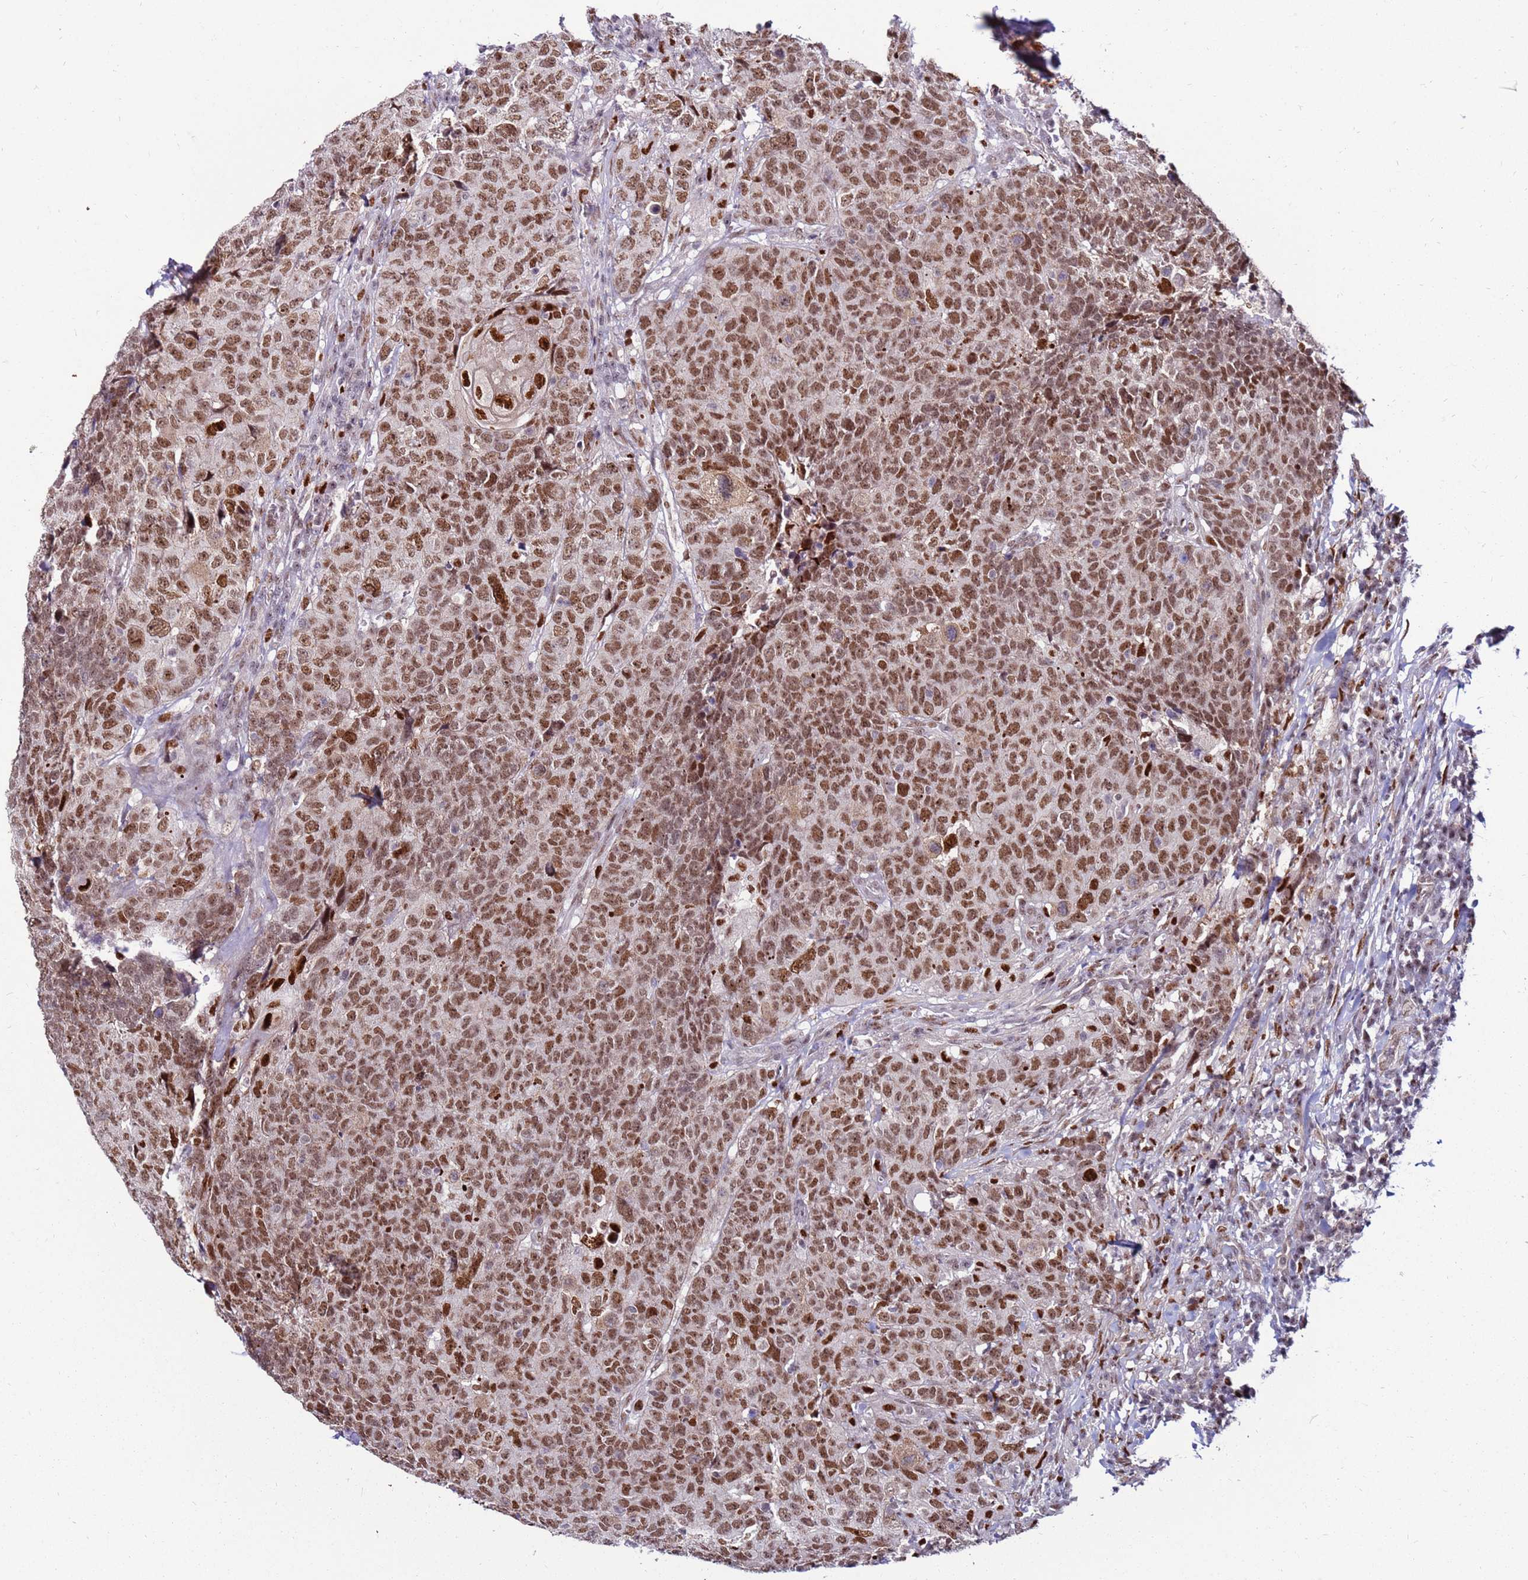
{"staining": {"intensity": "moderate", "quantity": ">75%", "location": "nuclear"}, "tissue": "head and neck cancer", "cell_type": "Tumor cells", "image_type": "cancer", "snomed": [{"axis": "morphology", "description": "Normal tissue, NOS"}, {"axis": "morphology", "description": "Squamous cell carcinoma, NOS"}, {"axis": "topography", "description": "Skeletal muscle"}, {"axis": "topography", "description": "Vascular tissue"}, {"axis": "topography", "description": "Peripheral nerve tissue"}, {"axis": "topography", "description": "Head-Neck"}], "caption": "Head and neck cancer stained for a protein (brown) shows moderate nuclear positive staining in approximately >75% of tumor cells.", "gene": "KPNA4", "patient": {"sex": "male", "age": 66}}